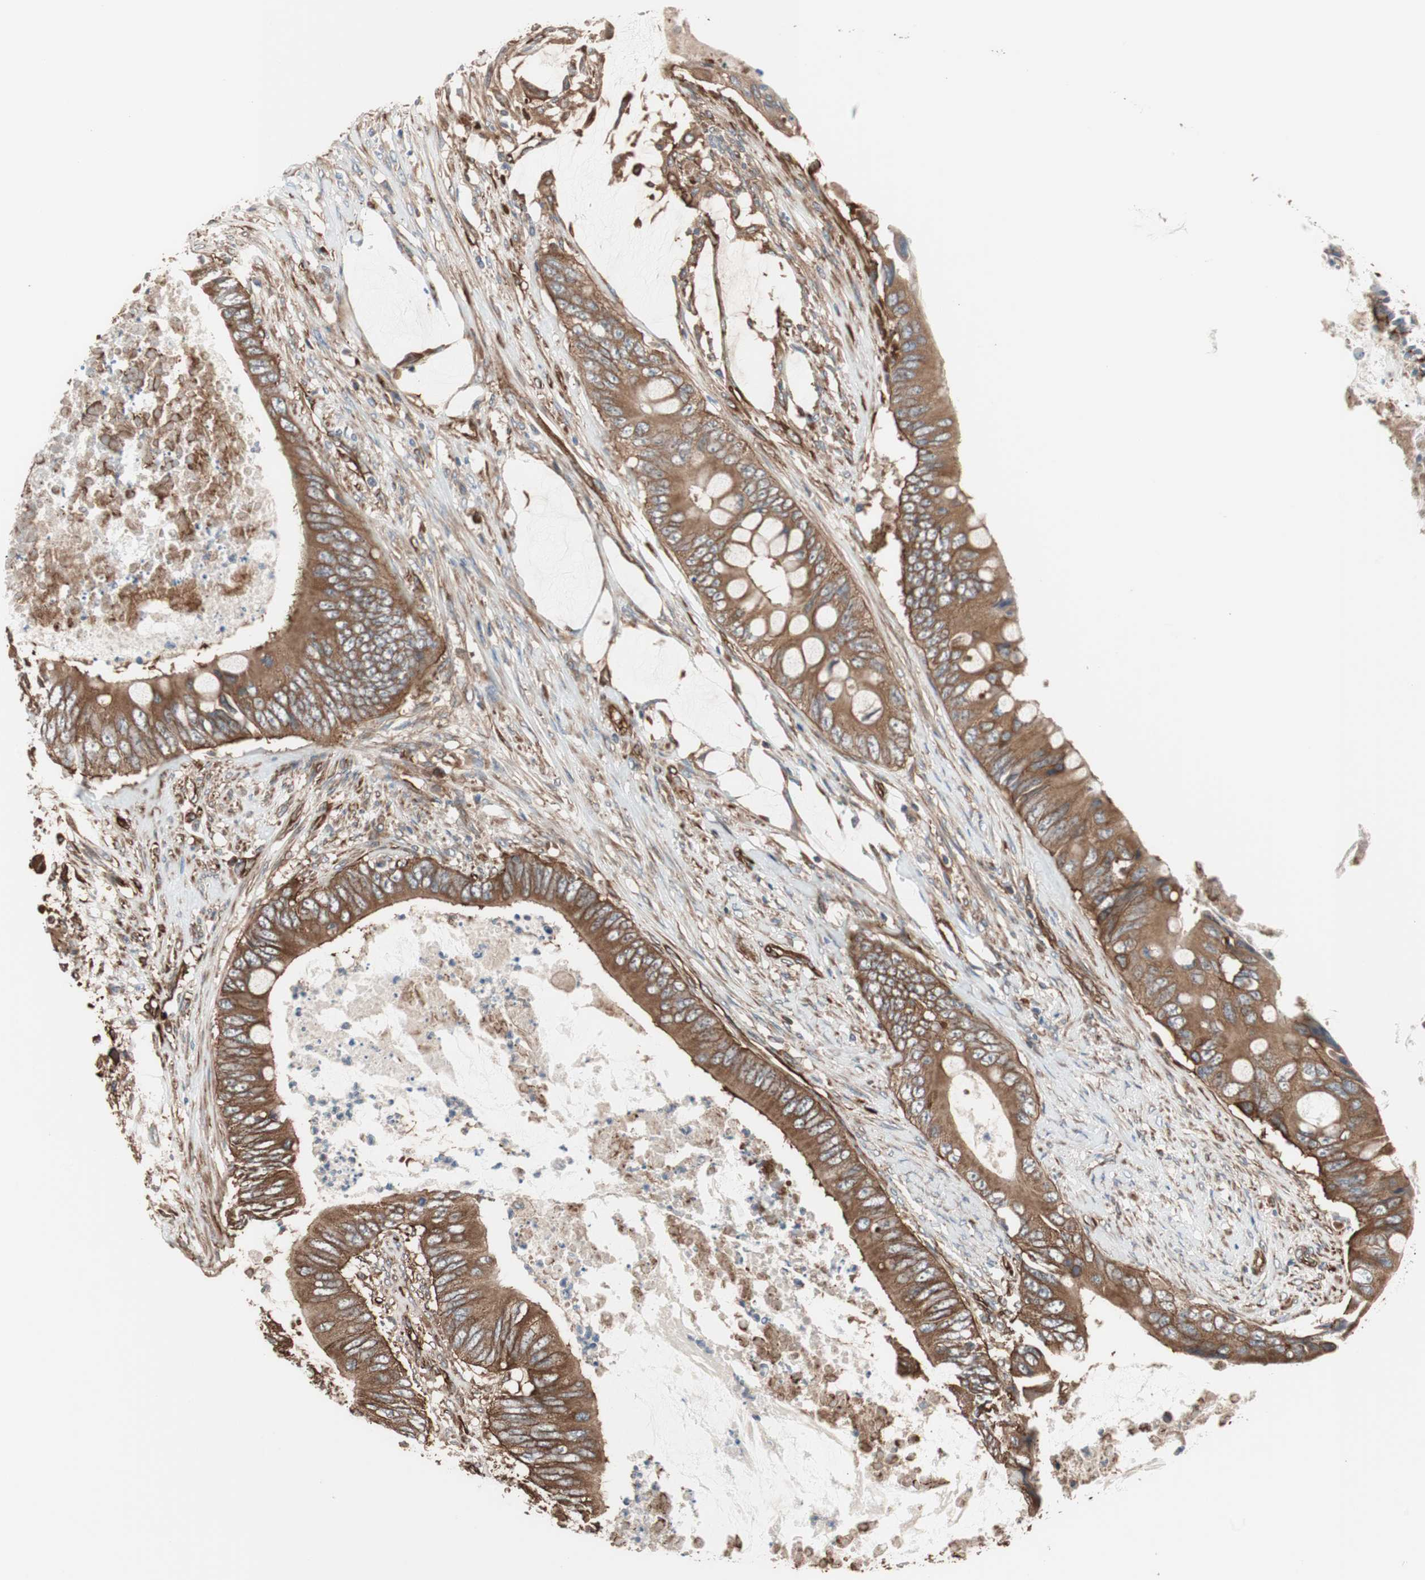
{"staining": {"intensity": "strong", "quantity": ">75%", "location": "cytoplasmic/membranous"}, "tissue": "colorectal cancer", "cell_type": "Tumor cells", "image_type": "cancer", "snomed": [{"axis": "morphology", "description": "Adenocarcinoma, NOS"}, {"axis": "topography", "description": "Rectum"}], "caption": "The photomicrograph shows staining of colorectal cancer (adenocarcinoma), revealing strong cytoplasmic/membranous protein staining (brown color) within tumor cells.", "gene": "GPSM2", "patient": {"sex": "female", "age": 77}}